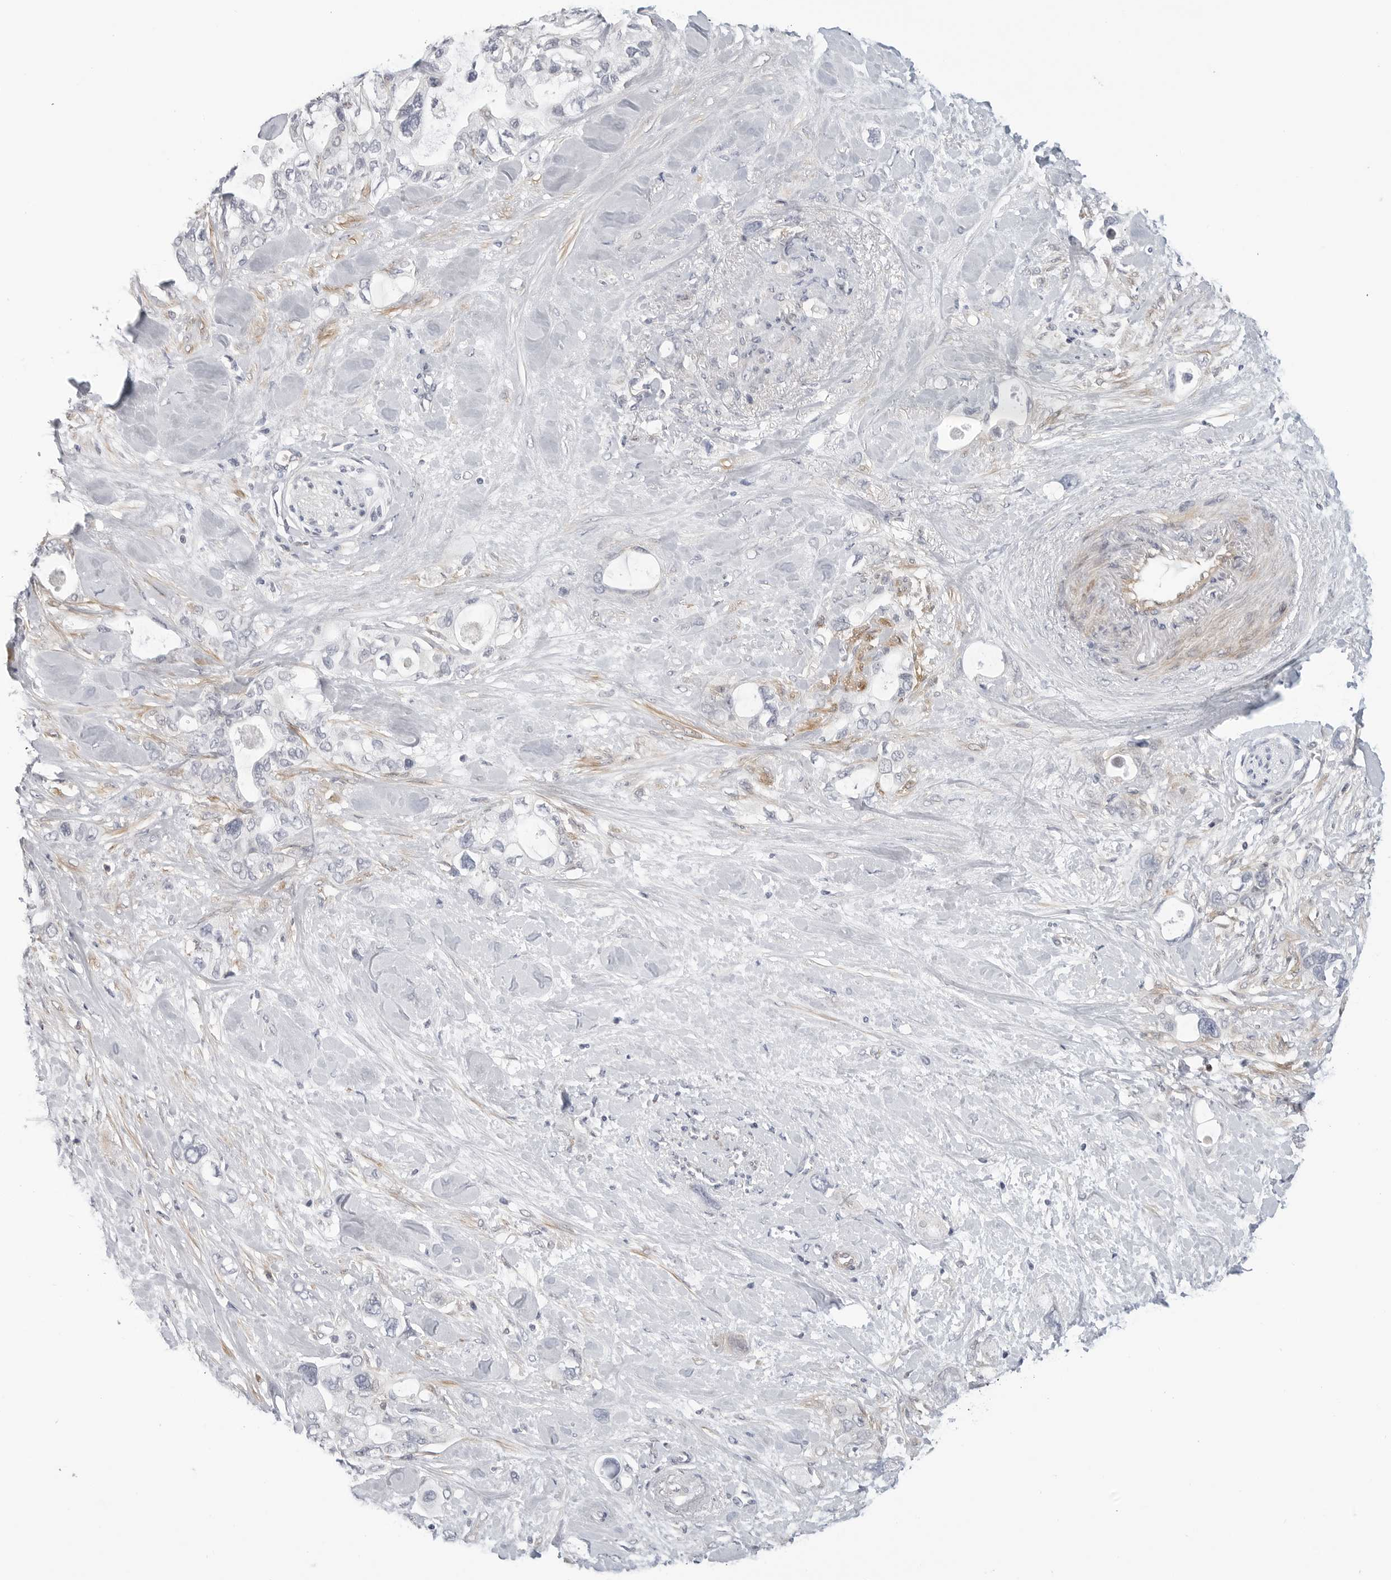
{"staining": {"intensity": "negative", "quantity": "none", "location": "none"}, "tissue": "pancreatic cancer", "cell_type": "Tumor cells", "image_type": "cancer", "snomed": [{"axis": "morphology", "description": "Adenocarcinoma, NOS"}, {"axis": "topography", "description": "Pancreas"}], "caption": "Photomicrograph shows no protein expression in tumor cells of pancreatic adenocarcinoma tissue. (Immunohistochemistry, brightfield microscopy, high magnification).", "gene": "STXBP3", "patient": {"sex": "female", "age": 56}}